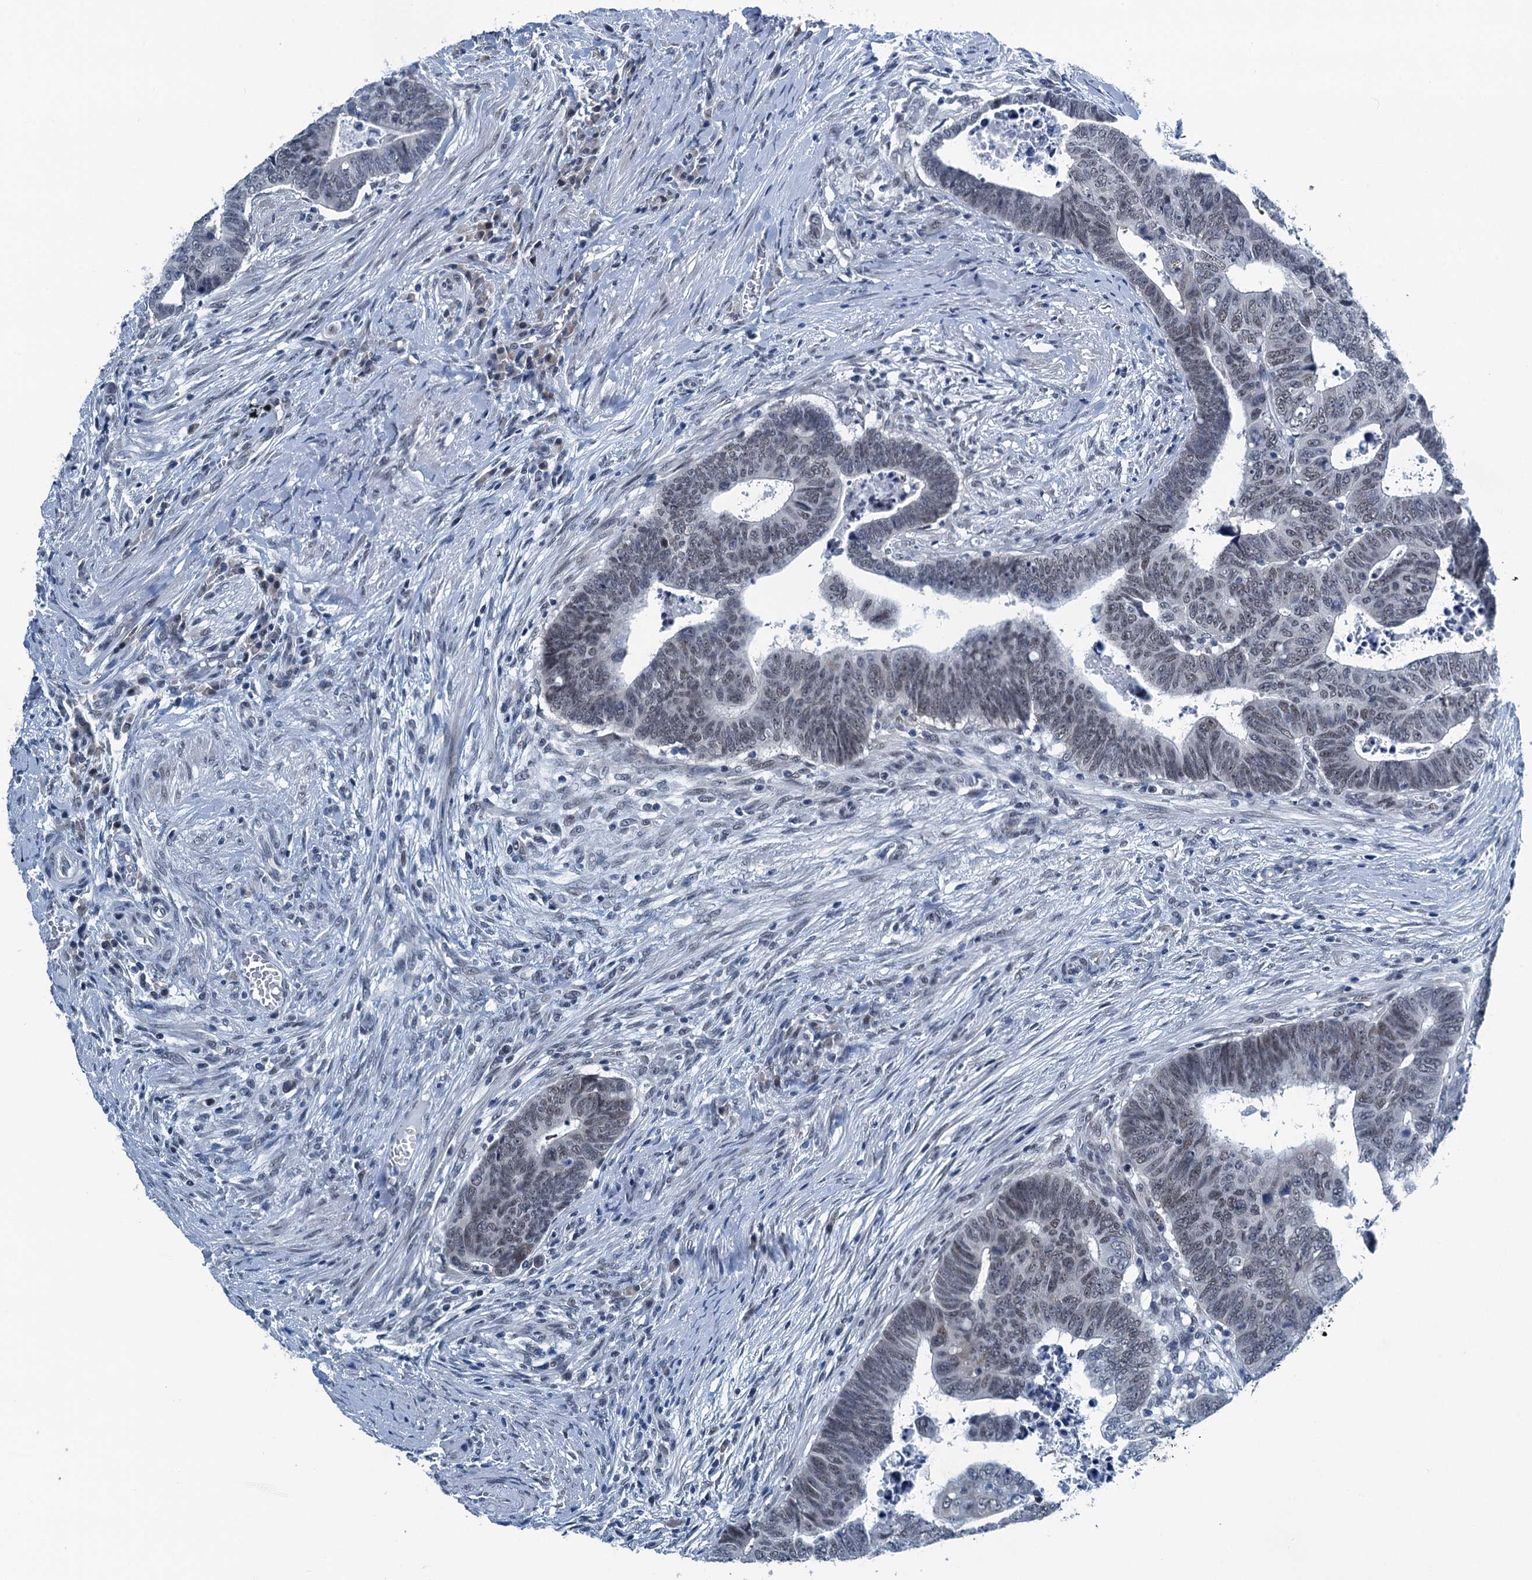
{"staining": {"intensity": "weak", "quantity": "<25%", "location": "nuclear"}, "tissue": "colorectal cancer", "cell_type": "Tumor cells", "image_type": "cancer", "snomed": [{"axis": "morphology", "description": "Normal tissue, NOS"}, {"axis": "morphology", "description": "Adenocarcinoma, NOS"}, {"axis": "topography", "description": "Rectum"}], "caption": "A high-resolution micrograph shows IHC staining of colorectal cancer, which exhibits no significant staining in tumor cells.", "gene": "TRPT1", "patient": {"sex": "female", "age": 65}}